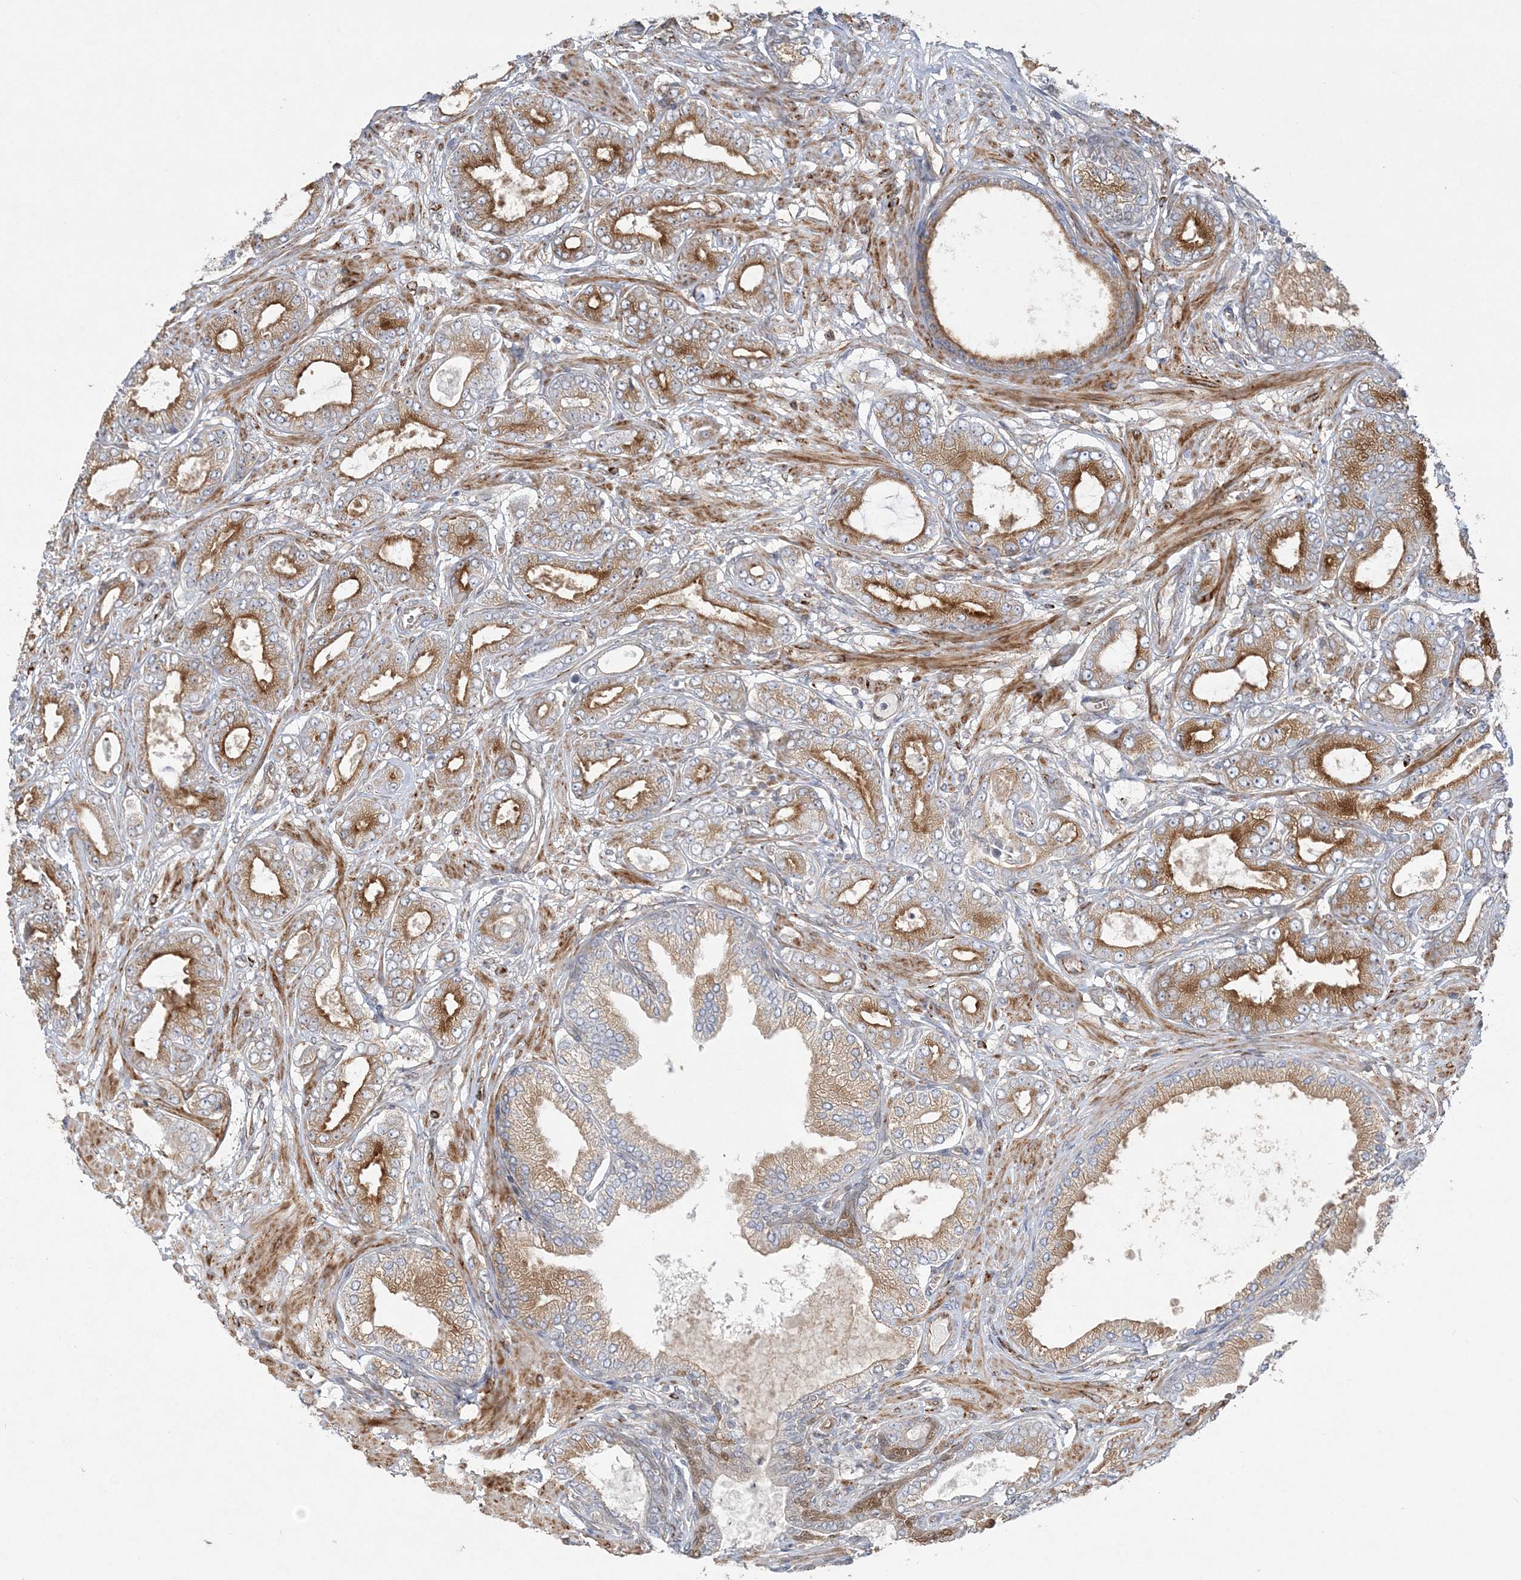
{"staining": {"intensity": "moderate", "quantity": ">75%", "location": "cytoplasmic/membranous"}, "tissue": "prostate cancer", "cell_type": "Tumor cells", "image_type": "cancer", "snomed": [{"axis": "morphology", "description": "Adenocarcinoma, Low grade"}, {"axis": "topography", "description": "Prostate"}], "caption": "The image shows staining of low-grade adenocarcinoma (prostate), revealing moderate cytoplasmic/membranous protein expression (brown color) within tumor cells. The staining was performed using DAB (3,3'-diaminobenzidine) to visualize the protein expression in brown, while the nuclei were stained in blue with hematoxylin (Magnification: 20x).", "gene": "INPP1", "patient": {"sex": "male", "age": 63}}